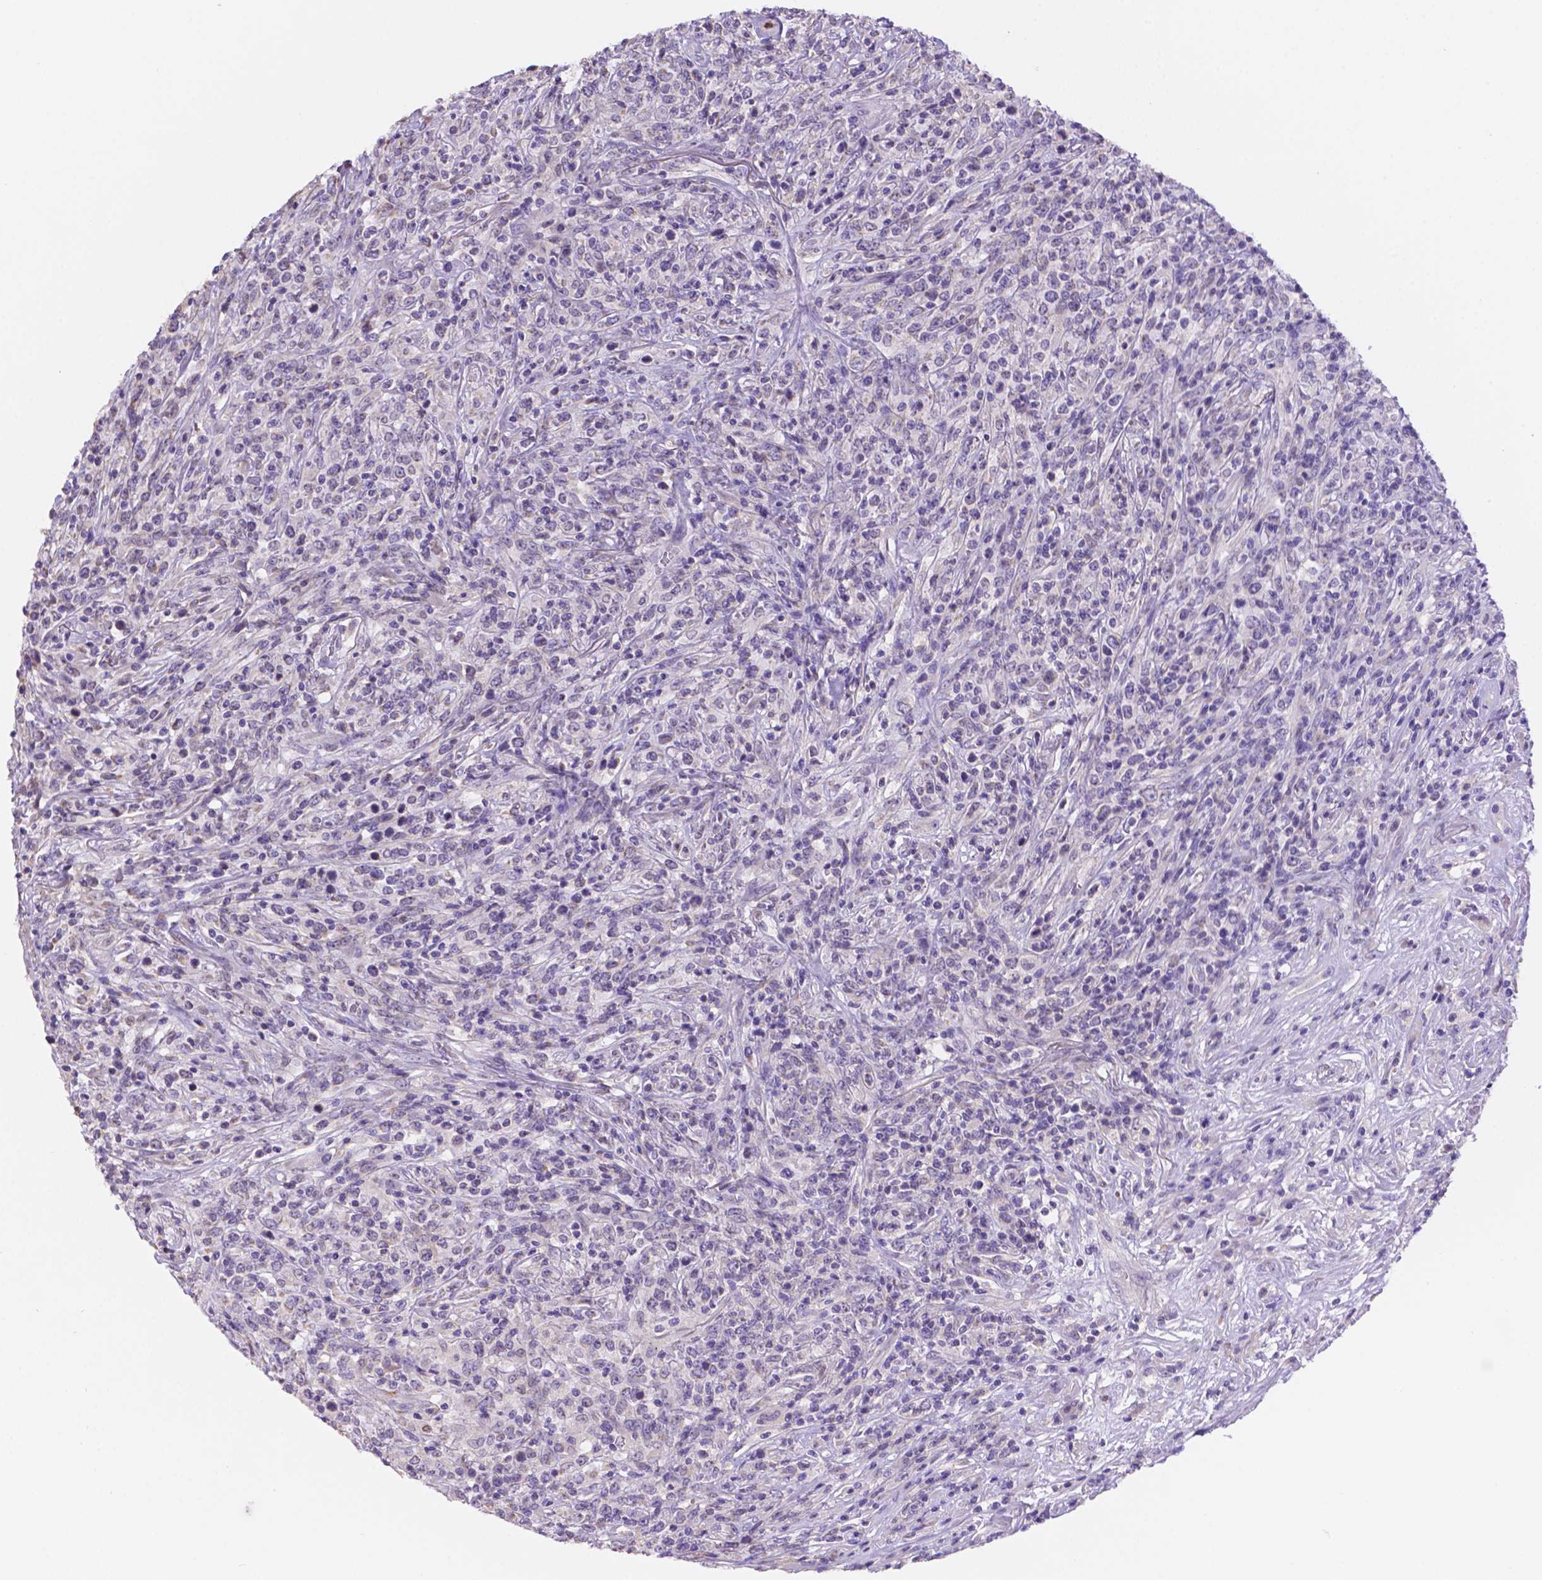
{"staining": {"intensity": "negative", "quantity": "none", "location": "none"}, "tissue": "lymphoma", "cell_type": "Tumor cells", "image_type": "cancer", "snomed": [{"axis": "morphology", "description": "Malignant lymphoma, non-Hodgkin's type, High grade"}, {"axis": "topography", "description": "Lung"}], "caption": "A histopathology image of high-grade malignant lymphoma, non-Hodgkin's type stained for a protein demonstrates no brown staining in tumor cells.", "gene": "NXPE2", "patient": {"sex": "male", "age": 79}}